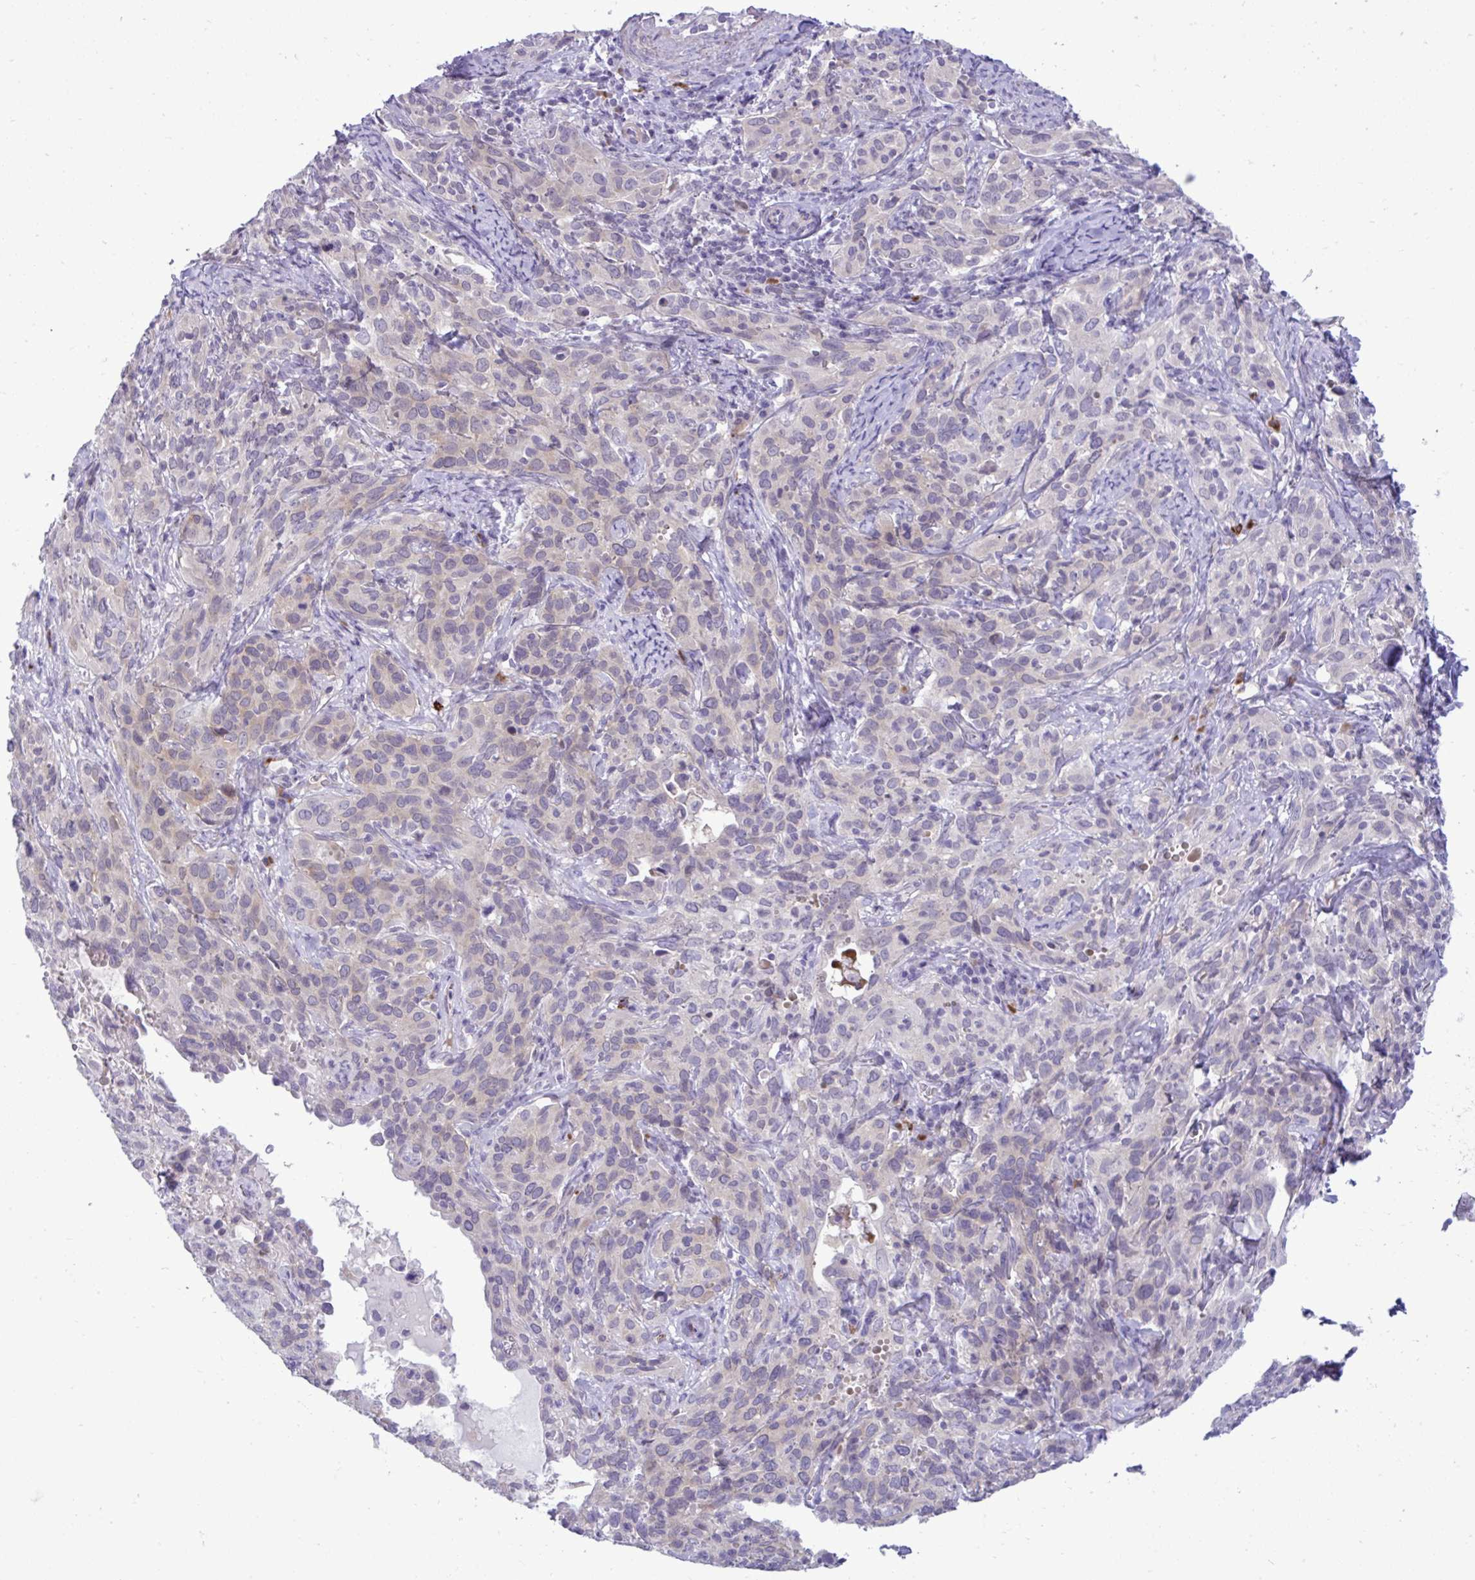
{"staining": {"intensity": "weak", "quantity": "<25%", "location": "cytoplasmic/membranous"}, "tissue": "cervical cancer", "cell_type": "Tumor cells", "image_type": "cancer", "snomed": [{"axis": "morphology", "description": "Squamous cell carcinoma, NOS"}, {"axis": "topography", "description": "Cervix"}], "caption": "Cervical squamous cell carcinoma stained for a protein using immunohistochemistry (IHC) exhibits no expression tumor cells.", "gene": "SPAG1", "patient": {"sex": "female", "age": 51}}